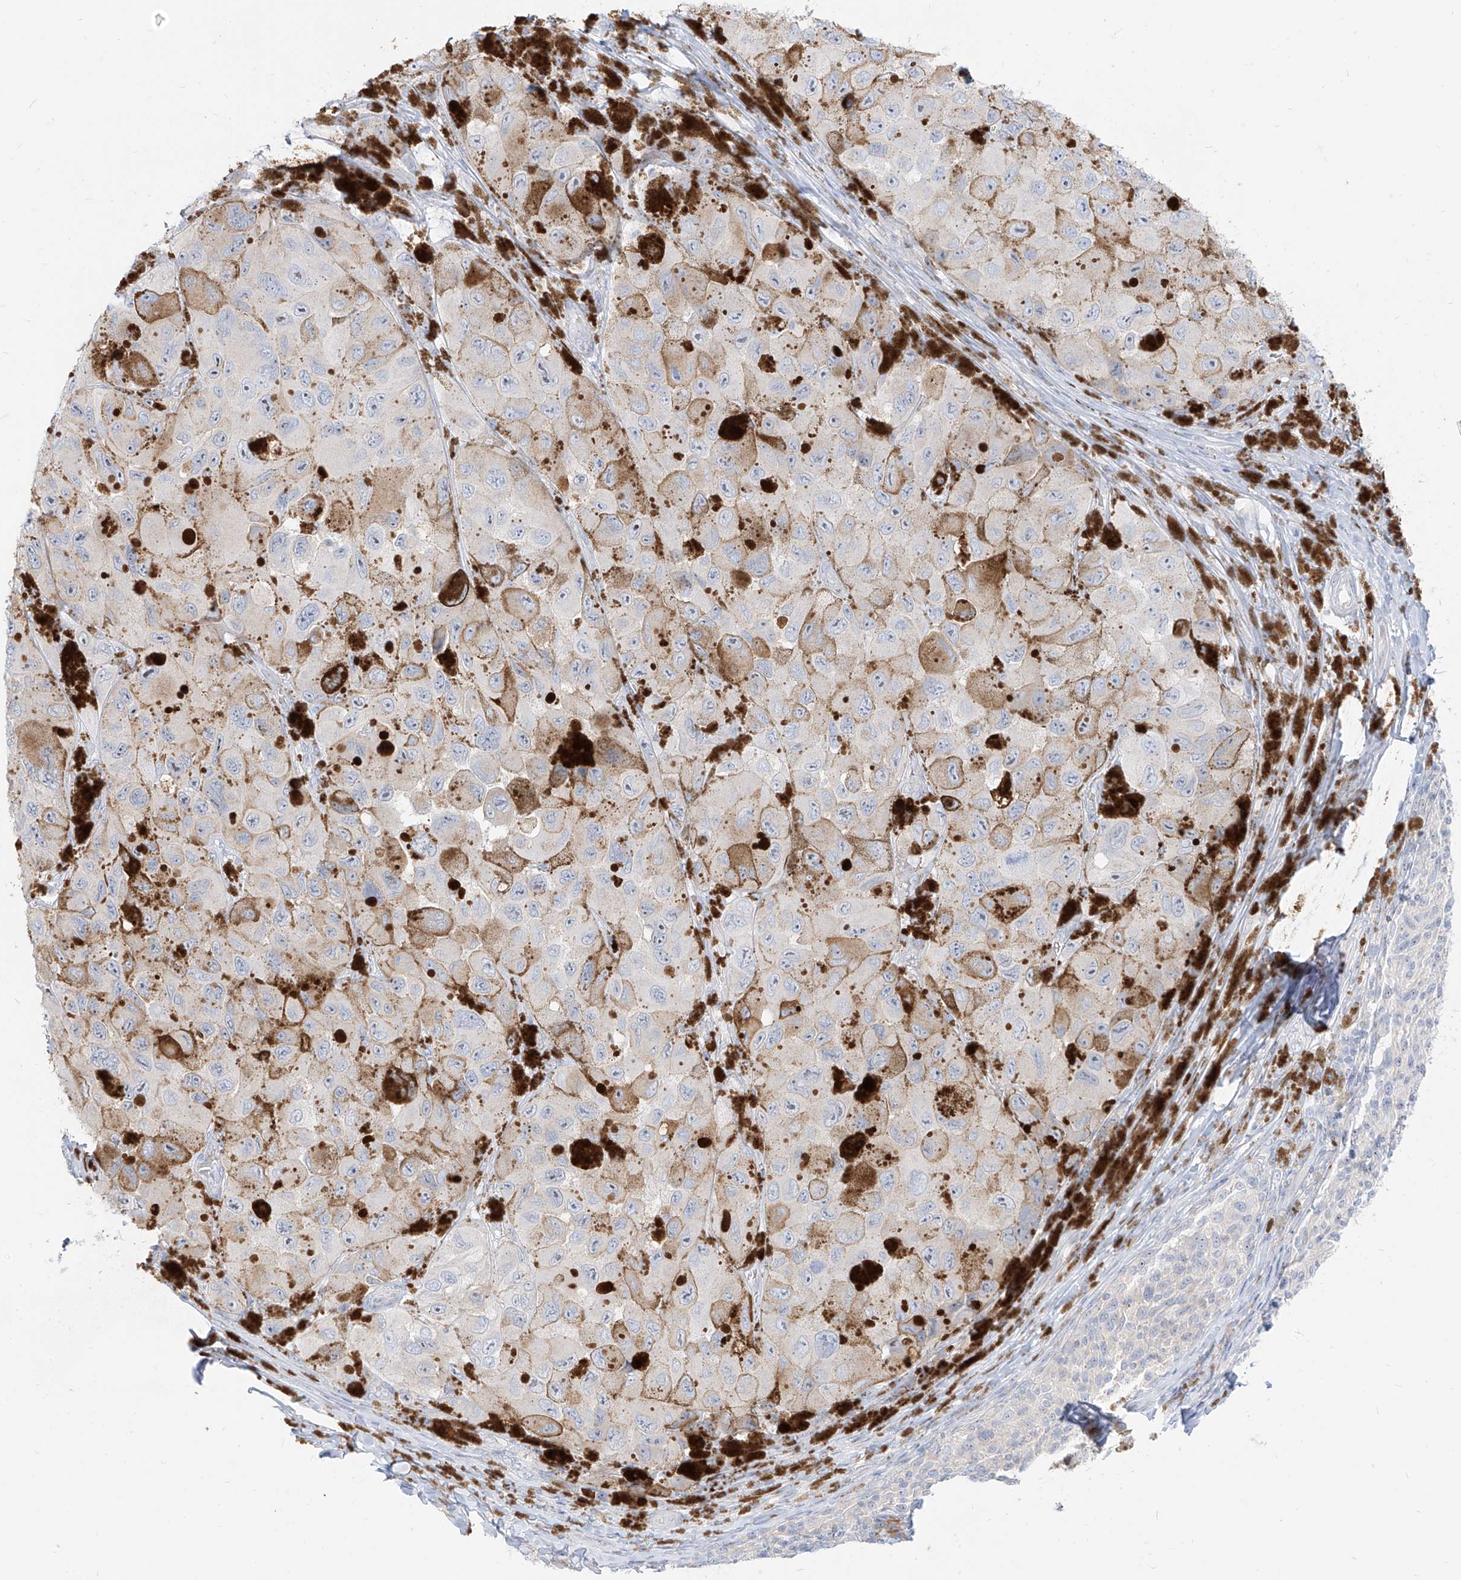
{"staining": {"intensity": "negative", "quantity": "none", "location": "none"}, "tissue": "melanoma", "cell_type": "Tumor cells", "image_type": "cancer", "snomed": [{"axis": "morphology", "description": "Malignant melanoma, NOS"}, {"axis": "topography", "description": "Skin"}], "caption": "Tumor cells are negative for brown protein staining in melanoma.", "gene": "SYTL3", "patient": {"sex": "female", "age": 73}}